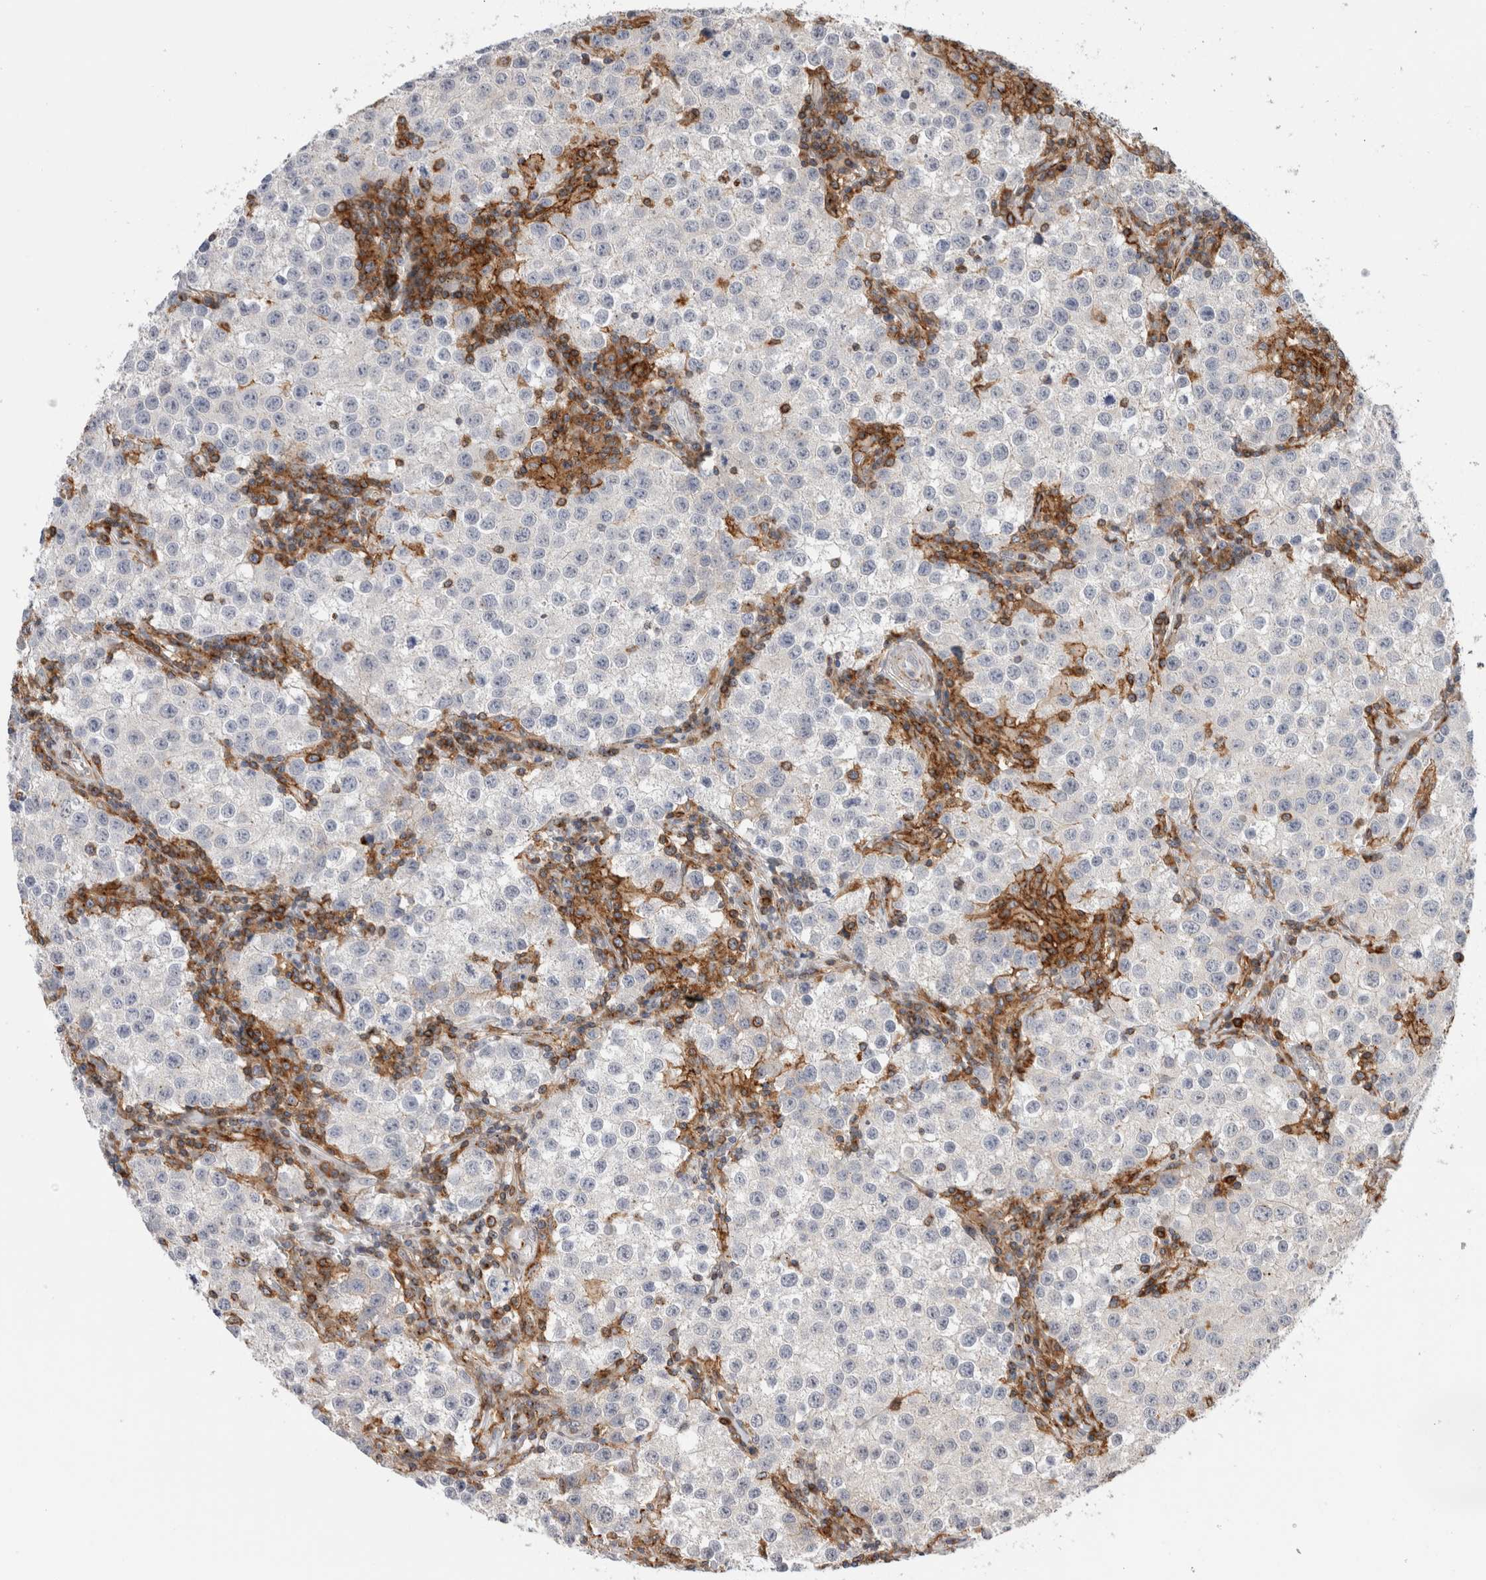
{"staining": {"intensity": "negative", "quantity": "none", "location": "none"}, "tissue": "testis cancer", "cell_type": "Tumor cells", "image_type": "cancer", "snomed": [{"axis": "morphology", "description": "Seminoma, NOS"}, {"axis": "morphology", "description": "Carcinoma, Embryonal, NOS"}, {"axis": "topography", "description": "Testis"}], "caption": "Tumor cells show no significant positivity in testis seminoma. (DAB immunohistochemistry (IHC), high magnification).", "gene": "CCDC88B", "patient": {"sex": "male", "age": 43}}